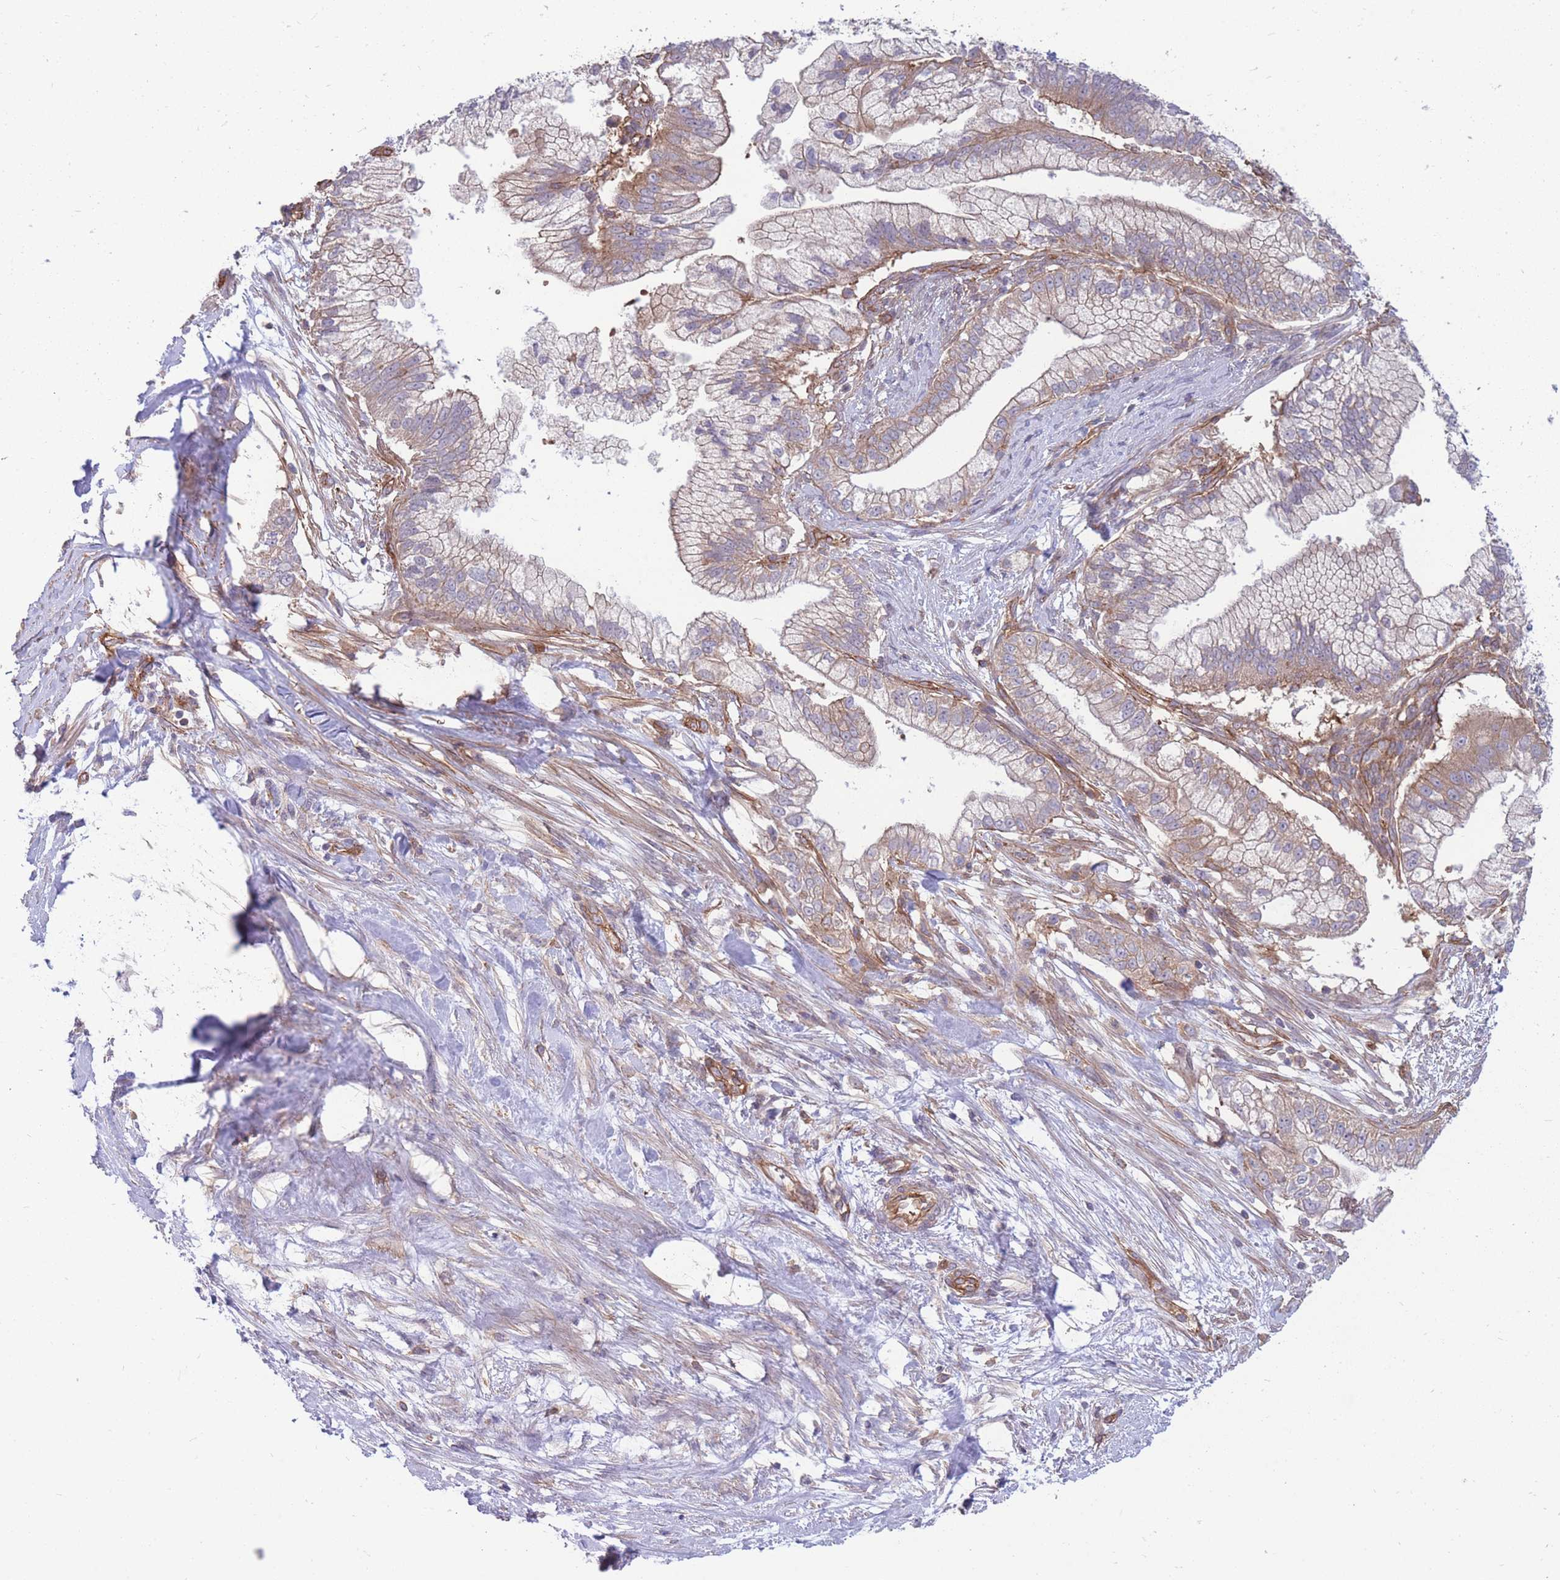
{"staining": {"intensity": "moderate", "quantity": "<25%", "location": "cytoplasmic/membranous"}, "tissue": "pancreatic cancer", "cell_type": "Tumor cells", "image_type": "cancer", "snomed": [{"axis": "morphology", "description": "Adenocarcinoma, NOS"}, {"axis": "topography", "description": "Pancreas"}], "caption": "The immunohistochemical stain labels moderate cytoplasmic/membranous staining in tumor cells of adenocarcinoma (pancreatic) tissue. Nuclei are stained in blue.", "gene": "GGA1", "patient": {"sex": "male", "age": 70}}